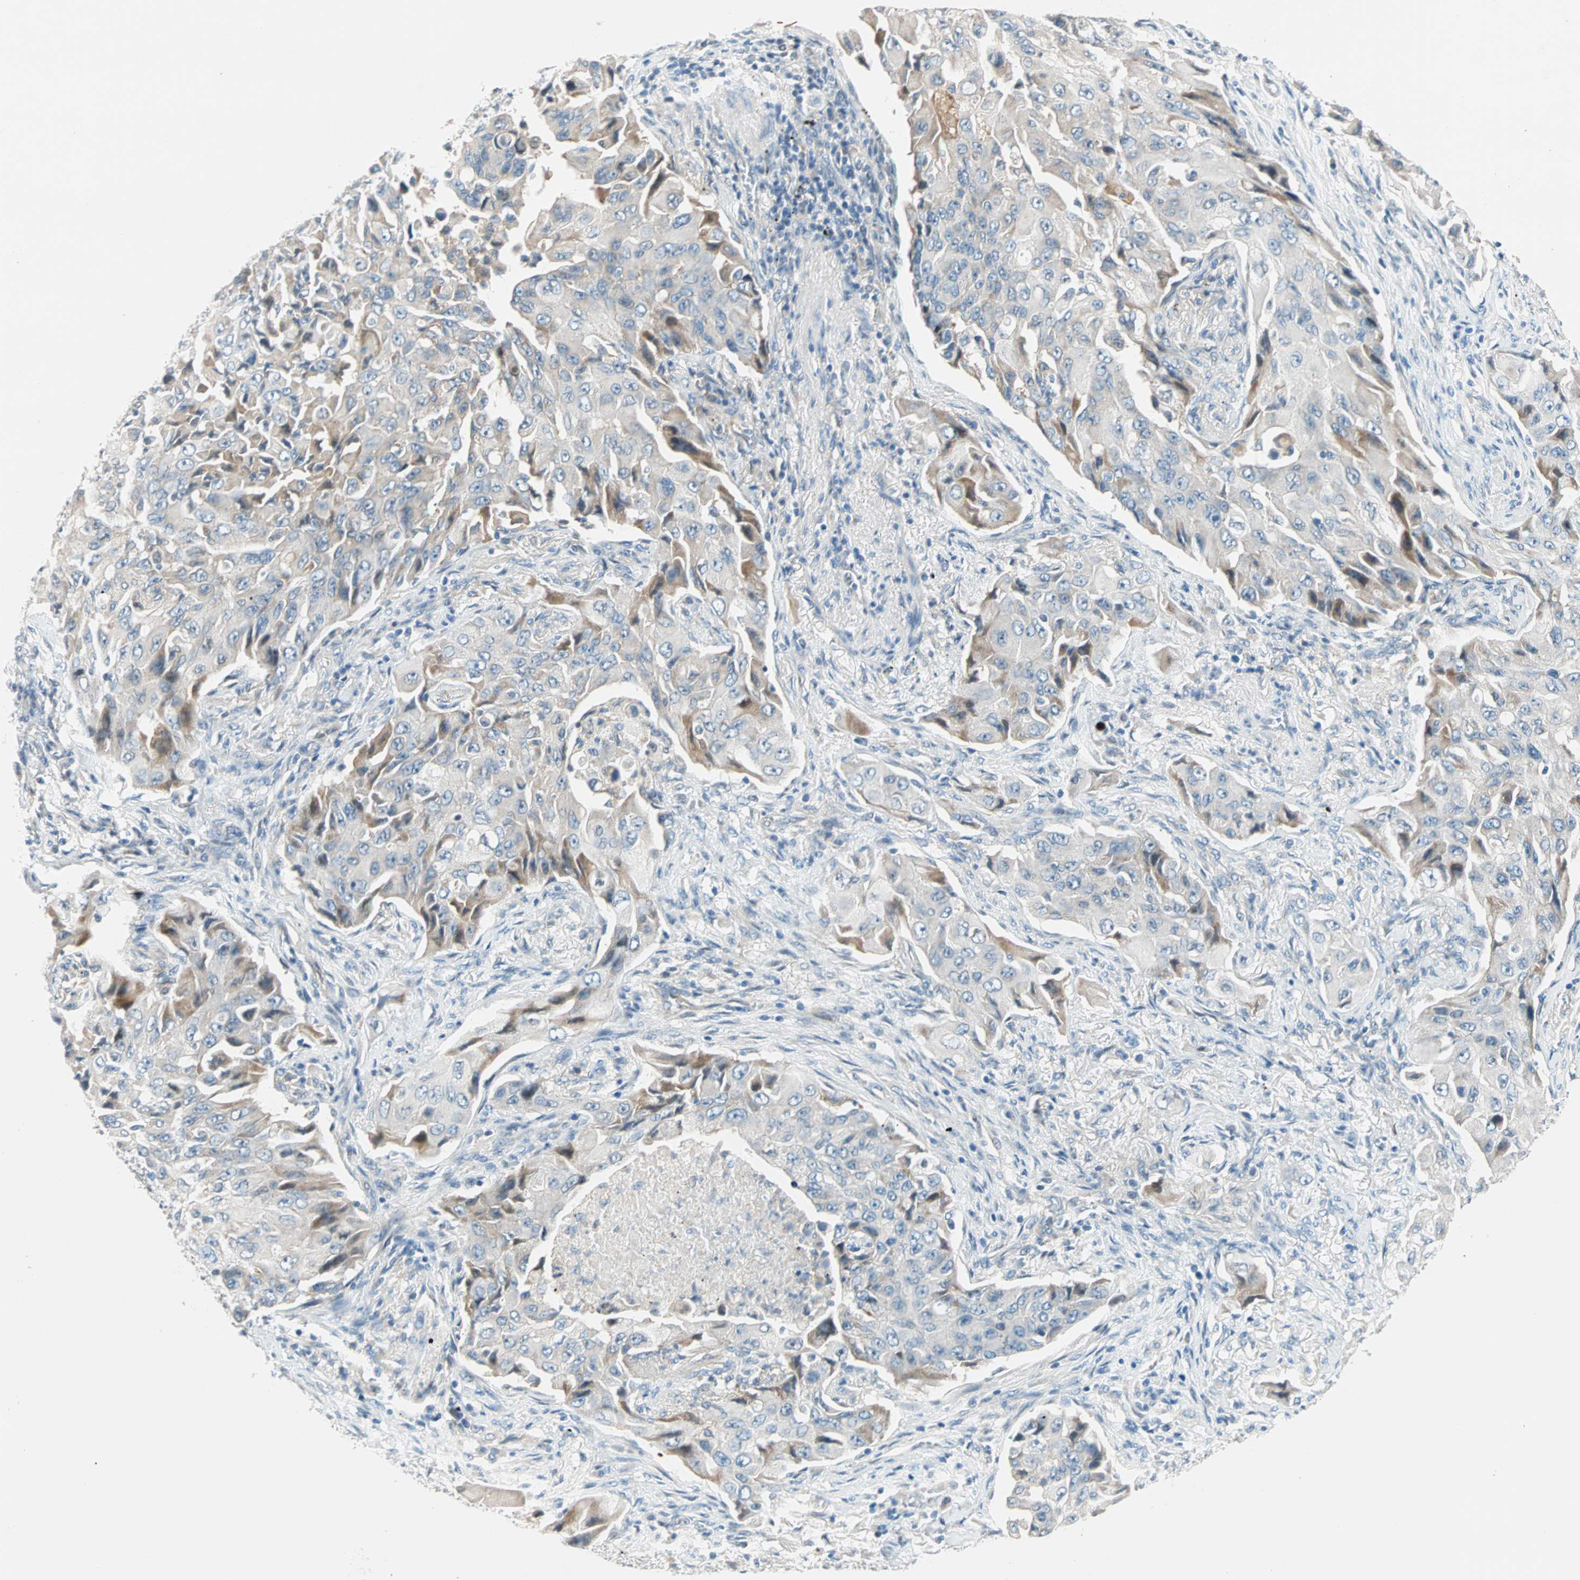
{"staining": {"intensity": "weak", "quantity": "<25%", "location": "cytoplasmic/membranous"}, "tissue": "lung cancer", "cell_type": "Tumor cells", "image_type": "cancer", "snomed": [{"axis": "morphology", "description": "Adenocarcinoma, NOS"}, {"axis": "topography", "description": "Lung"}], "caption": "The immunohistochemistry image has no significant expression in tumor cells of lung cancer (adenocarcinoma) tissue. (DAB (3,3'-diaminobenzidine) IHC, high magnification).", "gene": "TMEM163", "patient": {"sex": "female", "age": 65}}